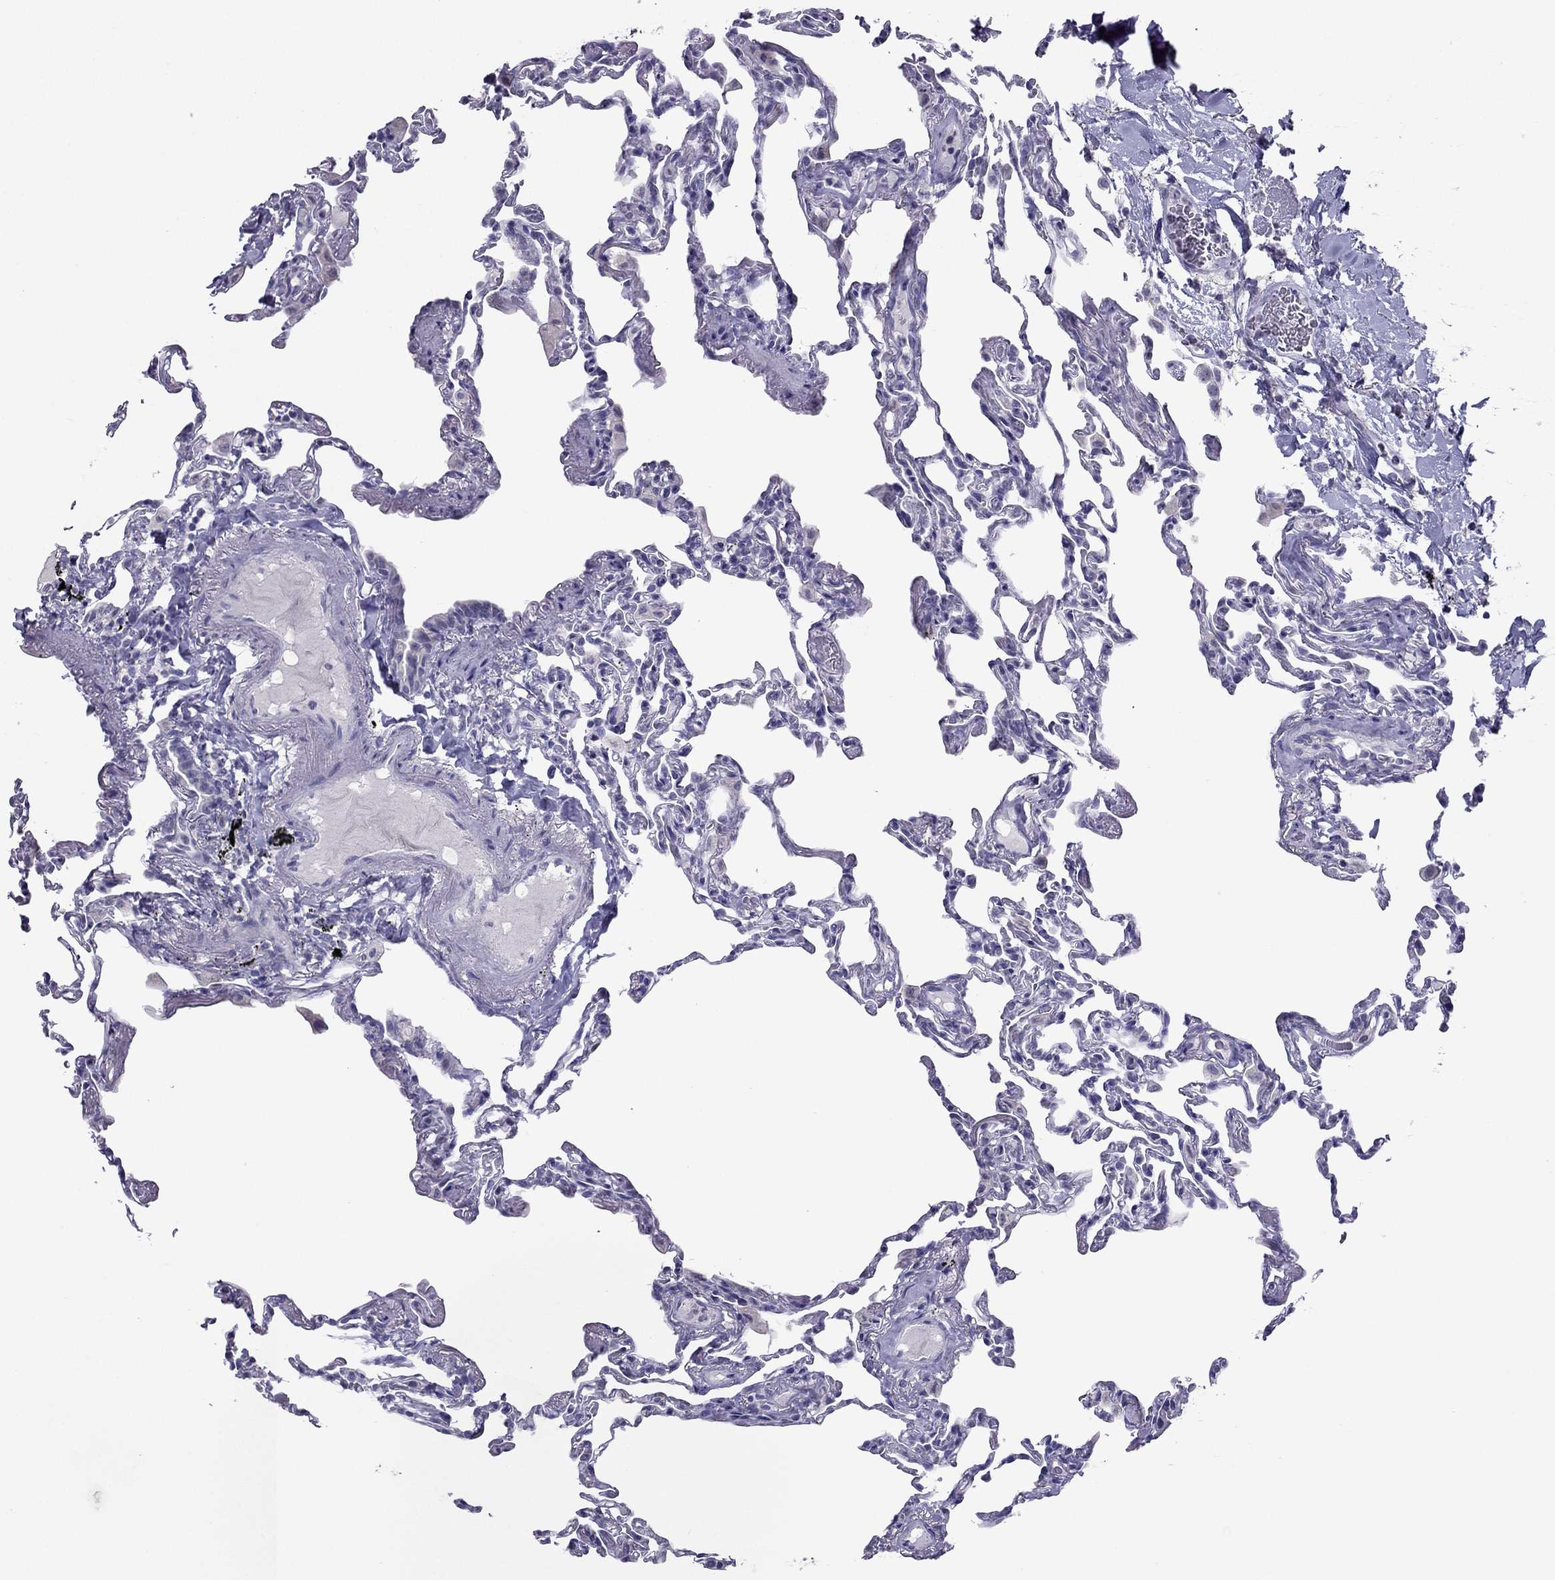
{"staining": {"intensity": "negative", "quantity": "none", "location": "none"}, "tissue": "lung", "cell_type": "Alveolar cells", "image_type": "normal", "snomed": [{"axis": "morphology", "description": "Normal tissue, NOS"}, {"axis": "topography", "description": "Lung"}], "caption": "Lung stained for a protein using immunohistochemistry exhibits no staining alveolar cells.", "gene": "RGS8", "patient": {"sex": "female", "age": 57}}